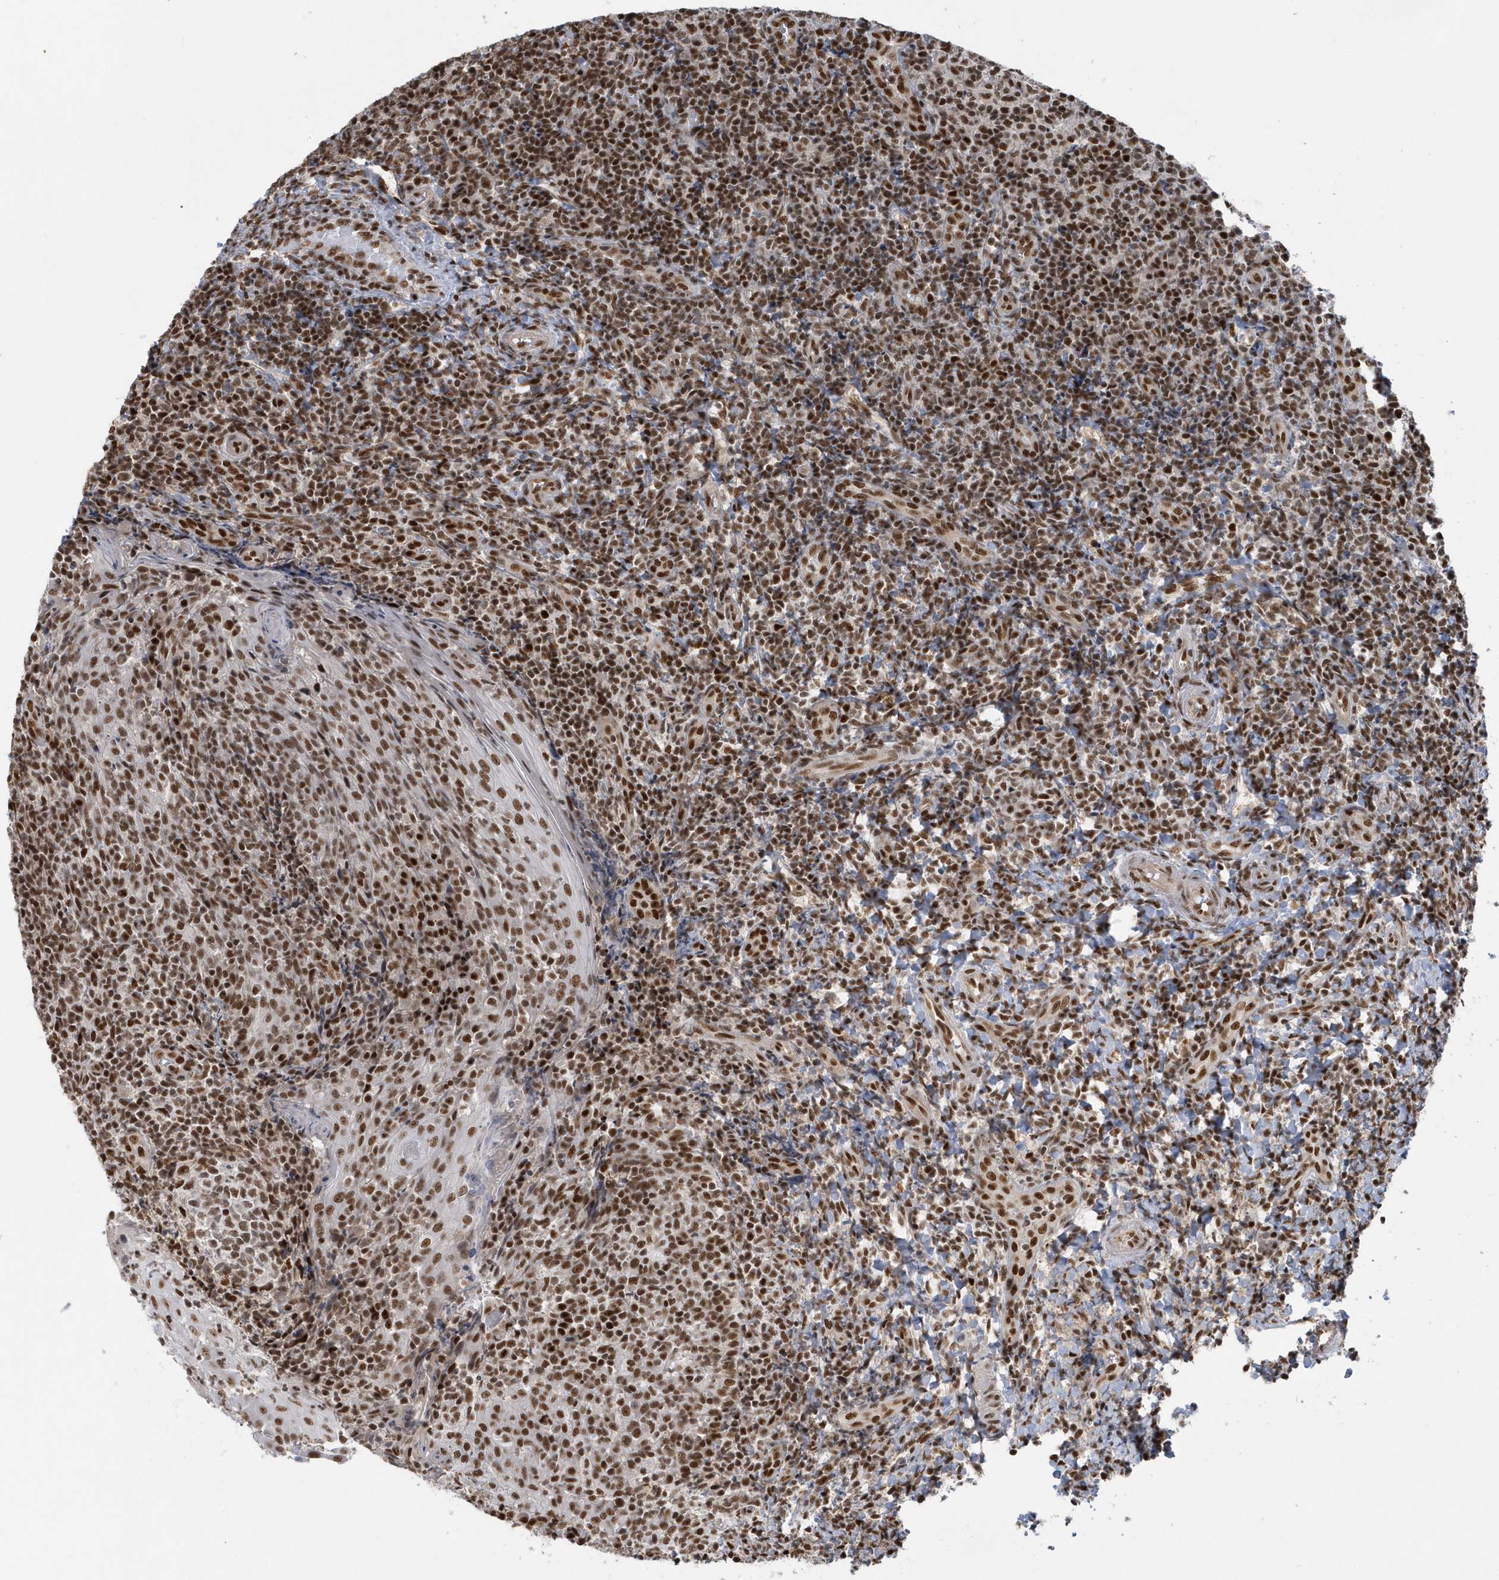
{"staining": {"intensity": "moderate", "quantity": ">75%", "location": "nuclear"}, "tissue": "tonsil", "cell_type": "Germinal center cells", "image_type": "normal", "snomed": [{"axis": "morphology", "description": "Normal tissue, NOS"}, {"axis": "topography", "description": "Tonsil"}], "caption": "Protein expression analysis of unremarkable human tonsil reveals moderate nuclear positivity in approximately >75% of germinal center cells. (brown staining indicates protein expression, while blue staining denotes nuclei).", "gene": "SEPHS1", "patient": {"sex": "female", "age": 19}}